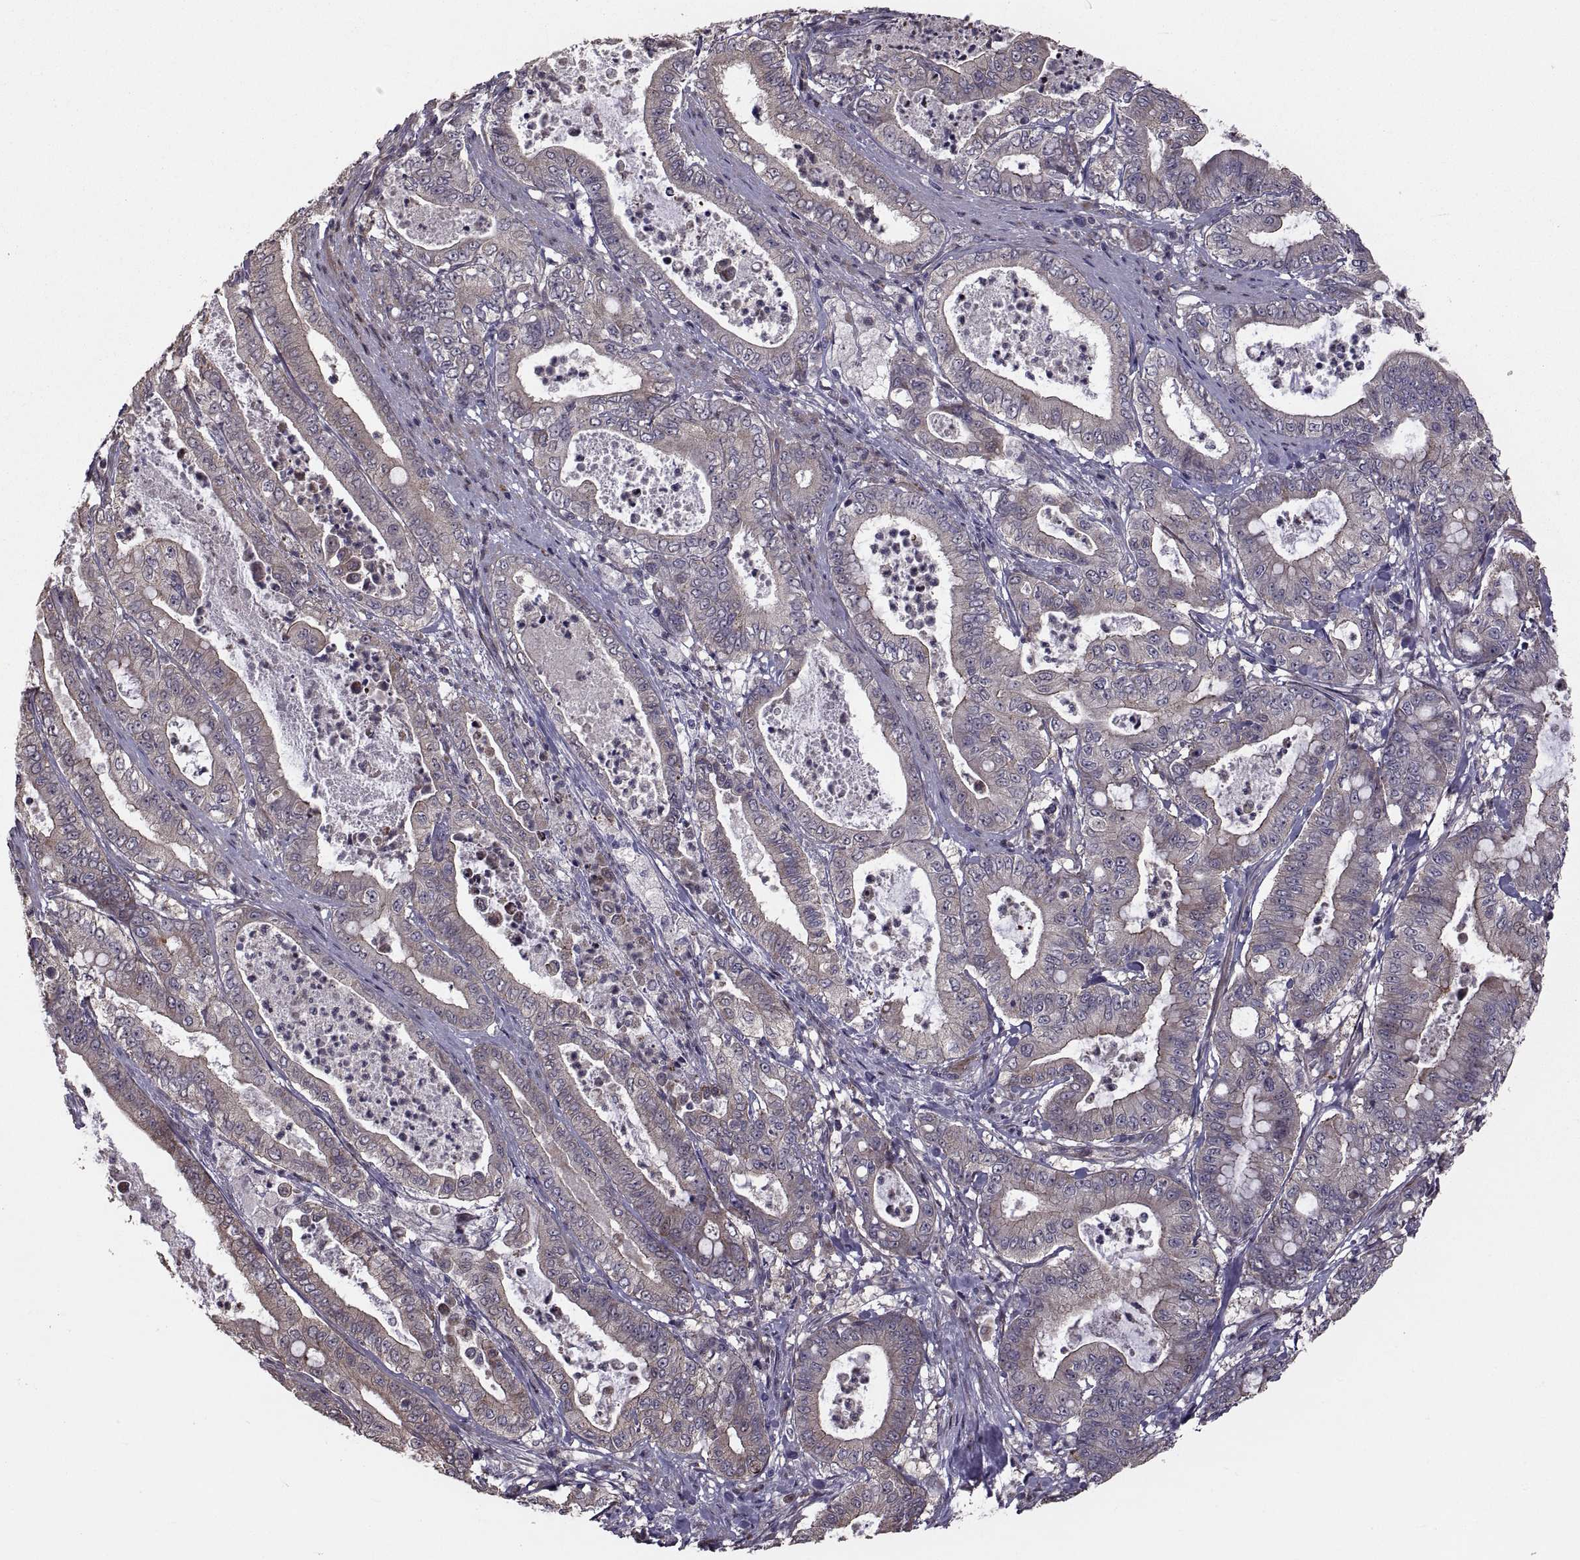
{"staining": {"intensity": "moderate", "quantity": "<25%", "location": "cytoplasmic/membranous"}, "tissue": "pancreatic cancer", "cell_type": "Tumor cells", "image_type": "cancer", "snomed": [{"axis": "morphology", "description": "Adenocarcinoma, NOS"}, {"axis": "topography", "description": "Pancreas"}], "caption": "Immunohistochemistry image of human adenocarcinoma (pancreatic) stained for a protein (brown), which displays low levels of moderate cytoplasmic/membranous expression in approximately <25% of tumor cells.", "gene": "PMM2", "patient": {"sex": "male", "age": 71}}